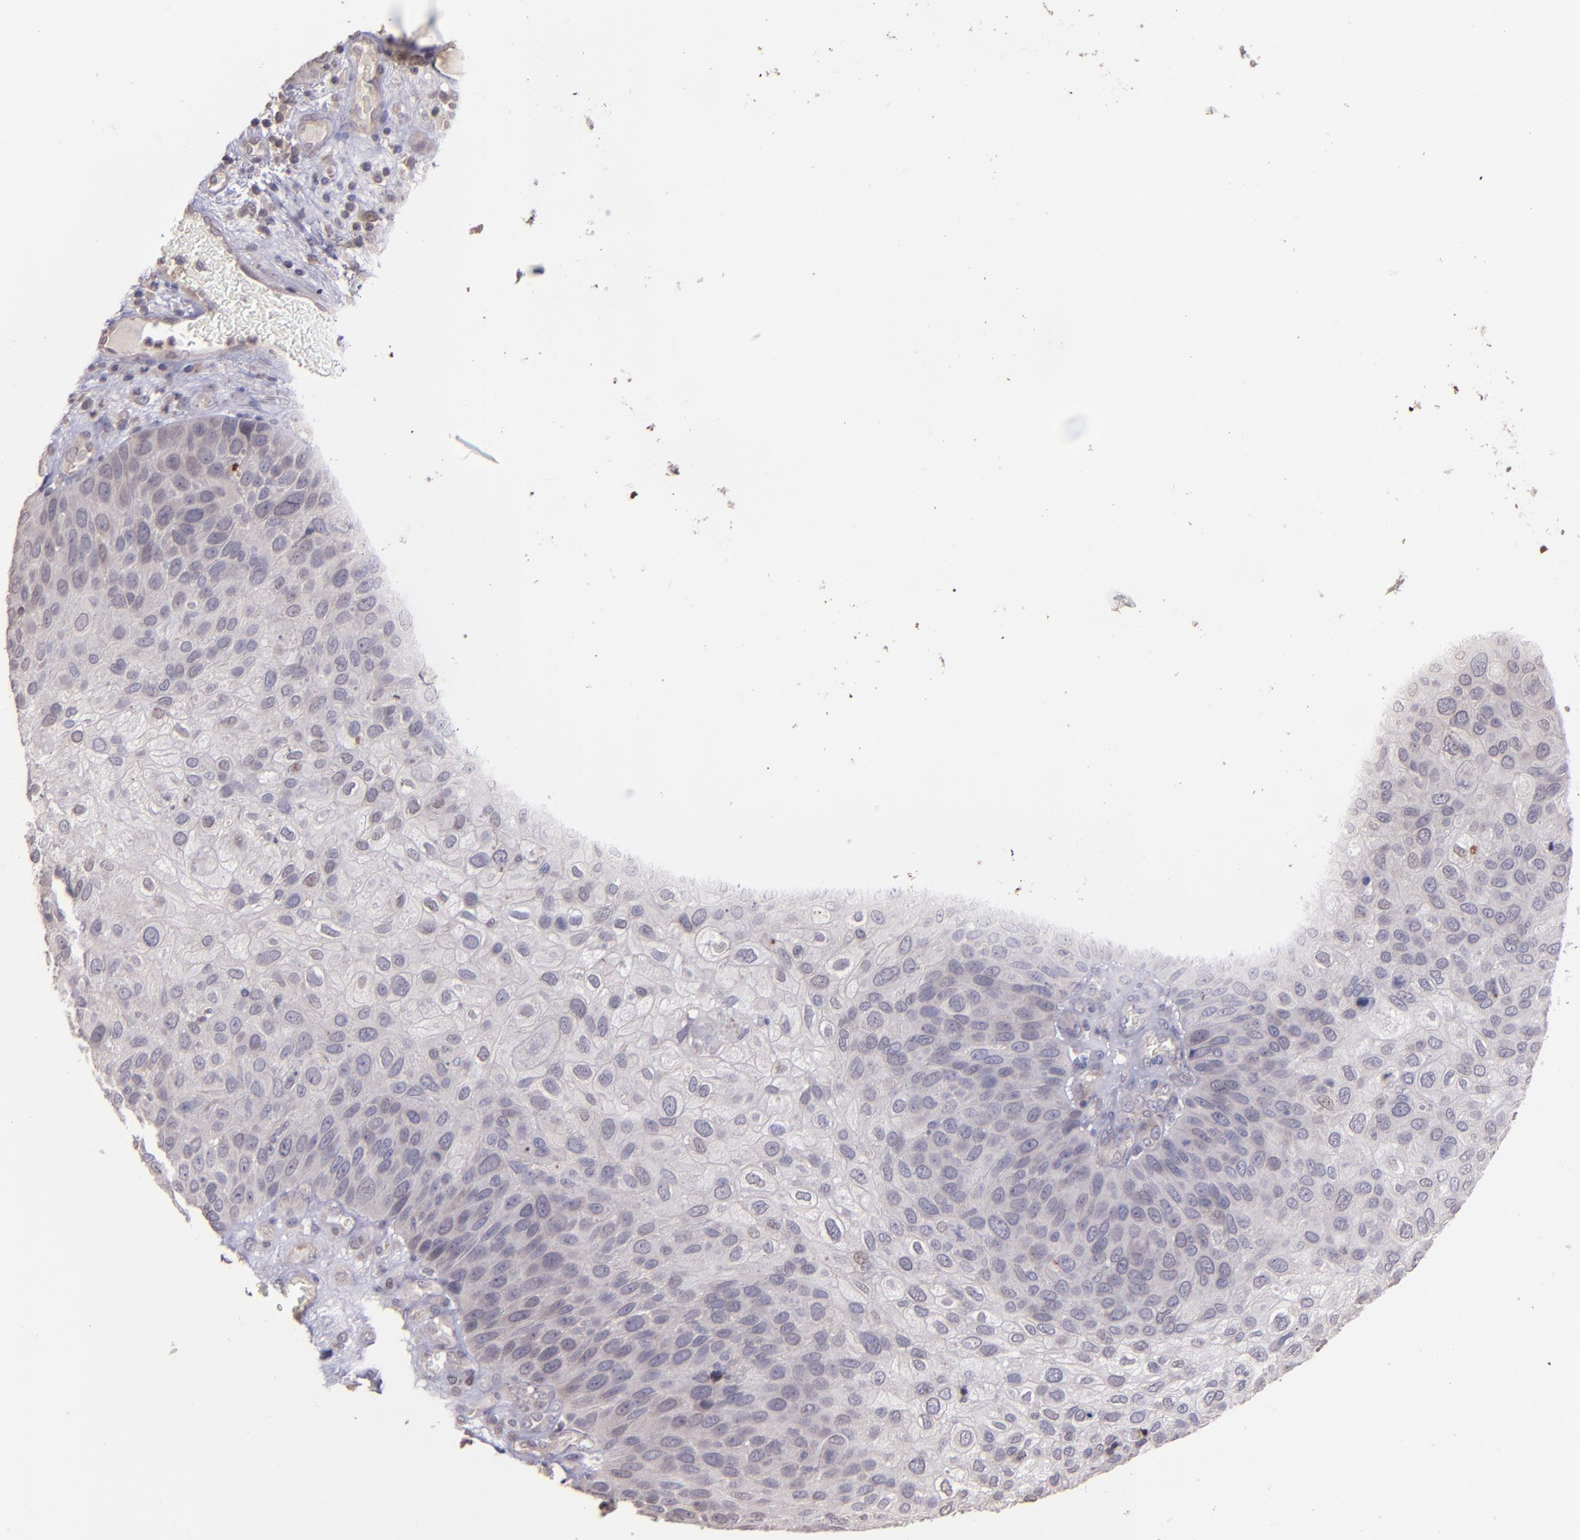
{"staining": {"intensity": "negative", "quantity": "none", "location": "none"}, "tissue": "skin cancer", "cell_type": "Tumor cells", "image_type": "cancer", "snomed": [{"axis": "morphology", "description": "Squamous cell carcinoma, NOS"}, {"axis": "topography", "description": "Skin"}], "caption": "Micrograph shows no significant protein expression in tumor cells of skin squamous cell carcinoma. (IHC, brightfield microscopy, high magnification).", "gene": "NUP62CL", "patient": {"sex": "male", "age": 87}}